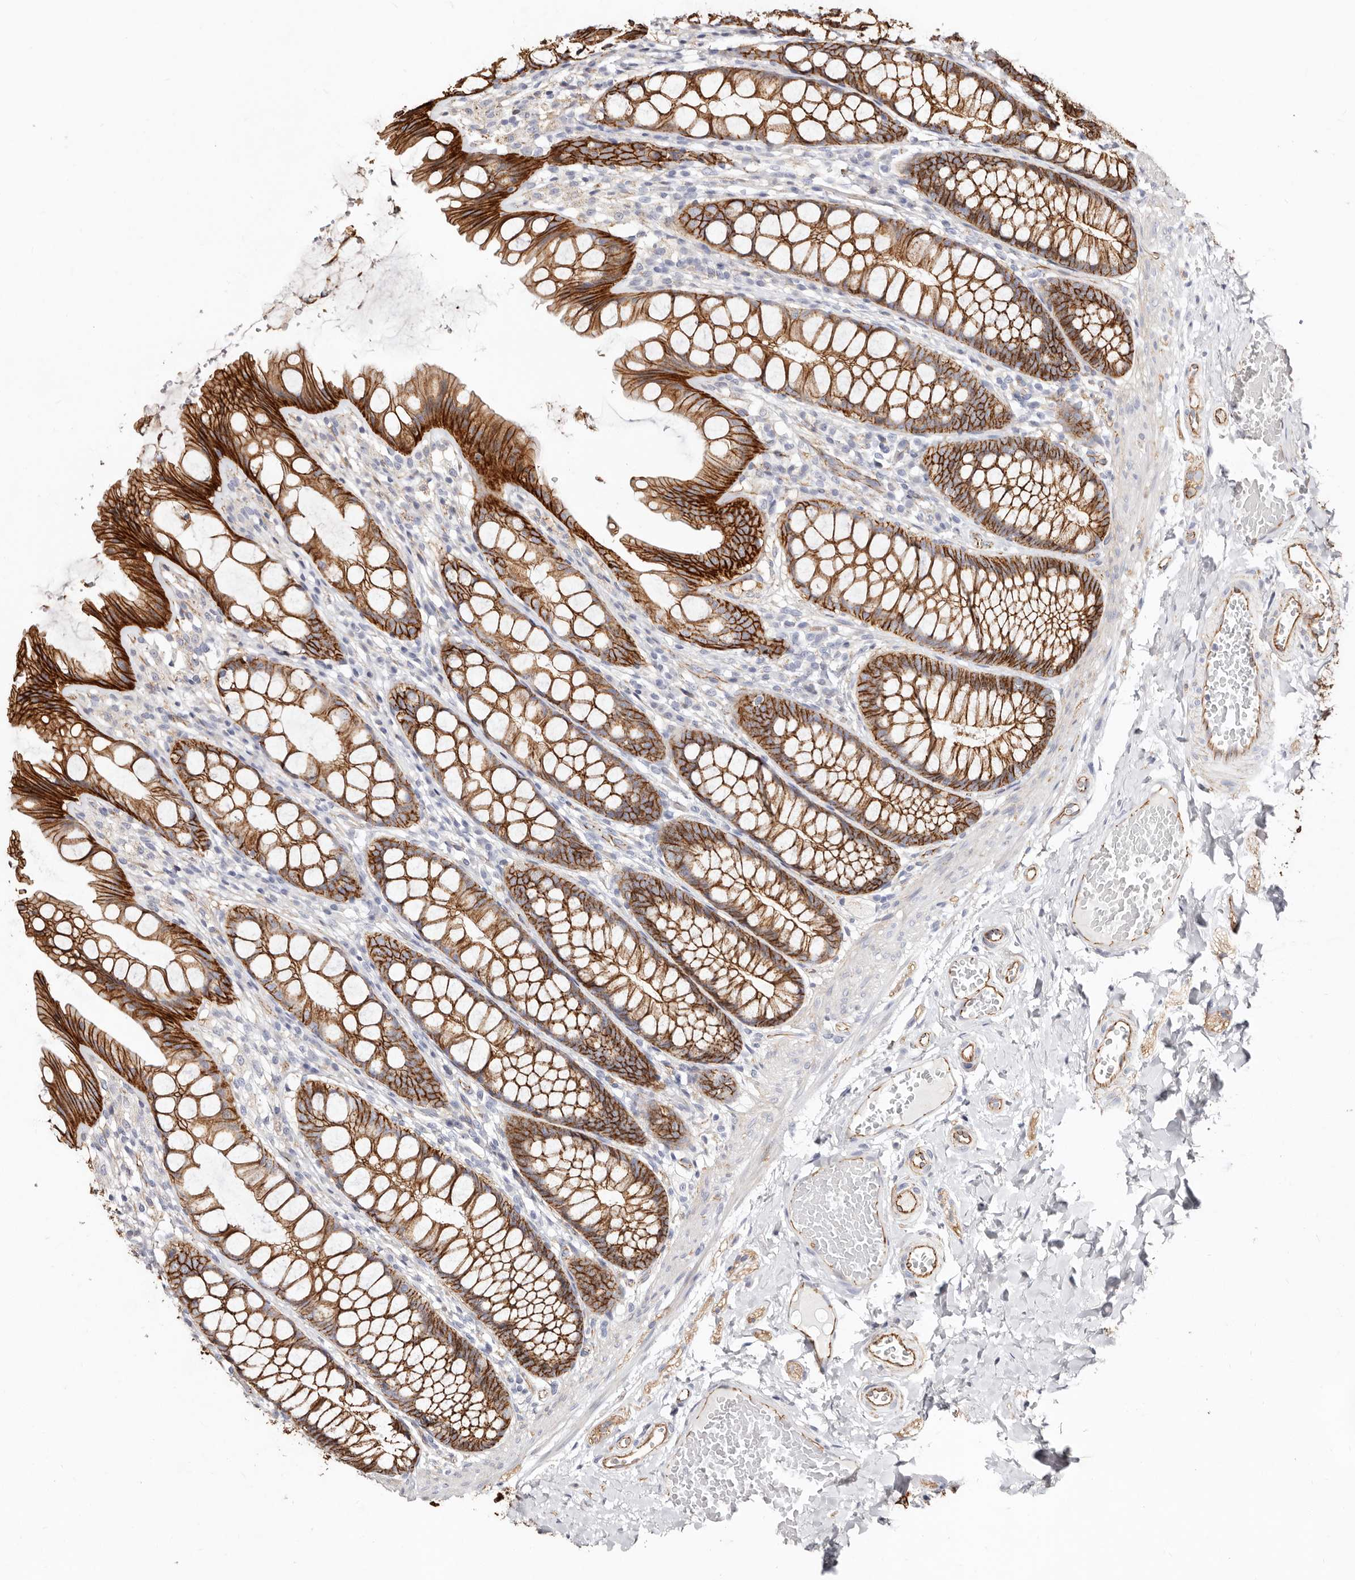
{"staining": {"intensity": "moderate", "quantity": ">75%", "location": "cytoplasmic/membranous"}, "tissue": "colon", "cell_type": "Endothelial cells", "image_type": "normal", "snomed": [{"axis": "morphology", "description": "Normal tissue, NOS"}, {"axis": "topography", "description": "Colon"}], "caption": "Colon stained with a brown dye displays moderate cytoplasmic/membranous positive expression in approximately >75% of endothelial cells.", "gene": "CTNNB1", "patient": {"sex": "male", "age": 47}}